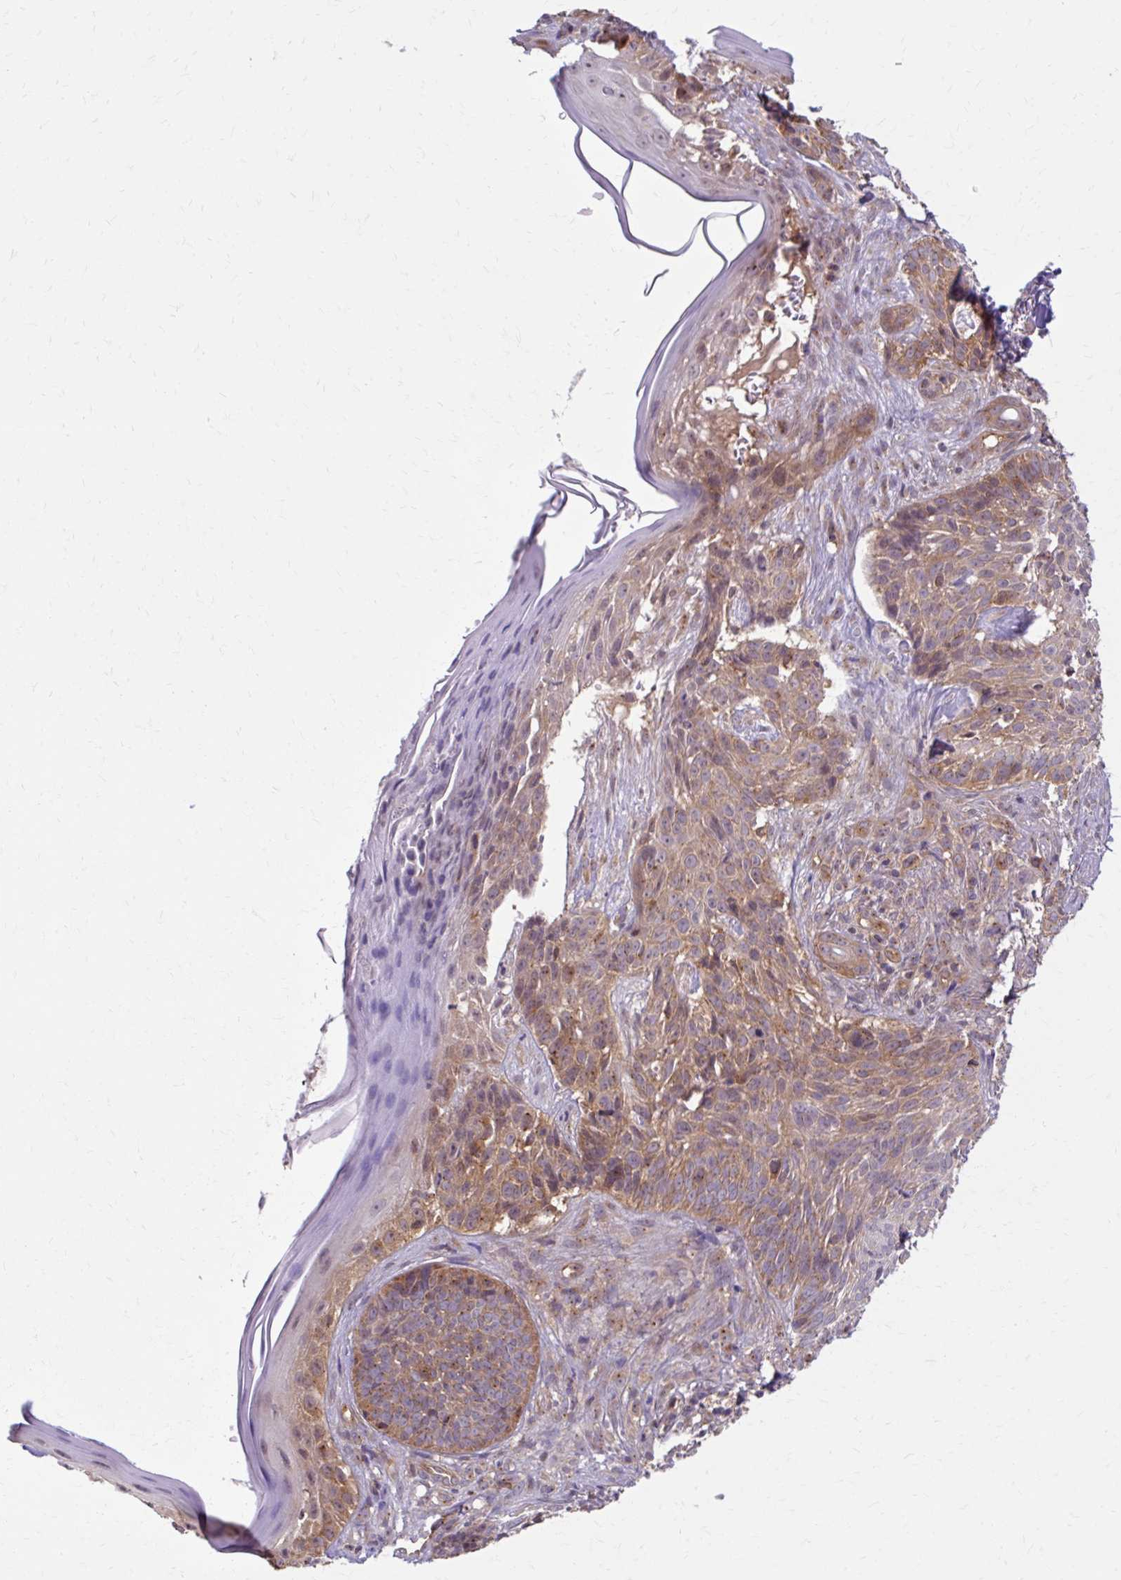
{"staining": {"intensity": "moderate", "quantity": ">75%", "location": "cytoplasmic/membranous"}, "tissue": "skin cancer", "cell_type": "Tumor cells", "image_type": "cancer", "snomed": [{"axis": "morphology", "description": "Basal cell carcinoma"}, {"axis": "topography", "description": "Skin"}], "caption": "Immunohistochemical staining of human basal cell carcinoma (skin) displays medium levels of moderate cytoplasmic/membranous expression in about >75% of tumor cells.", "gene": "MZT2B", "patient": {"sex": "male", "age": 70}}